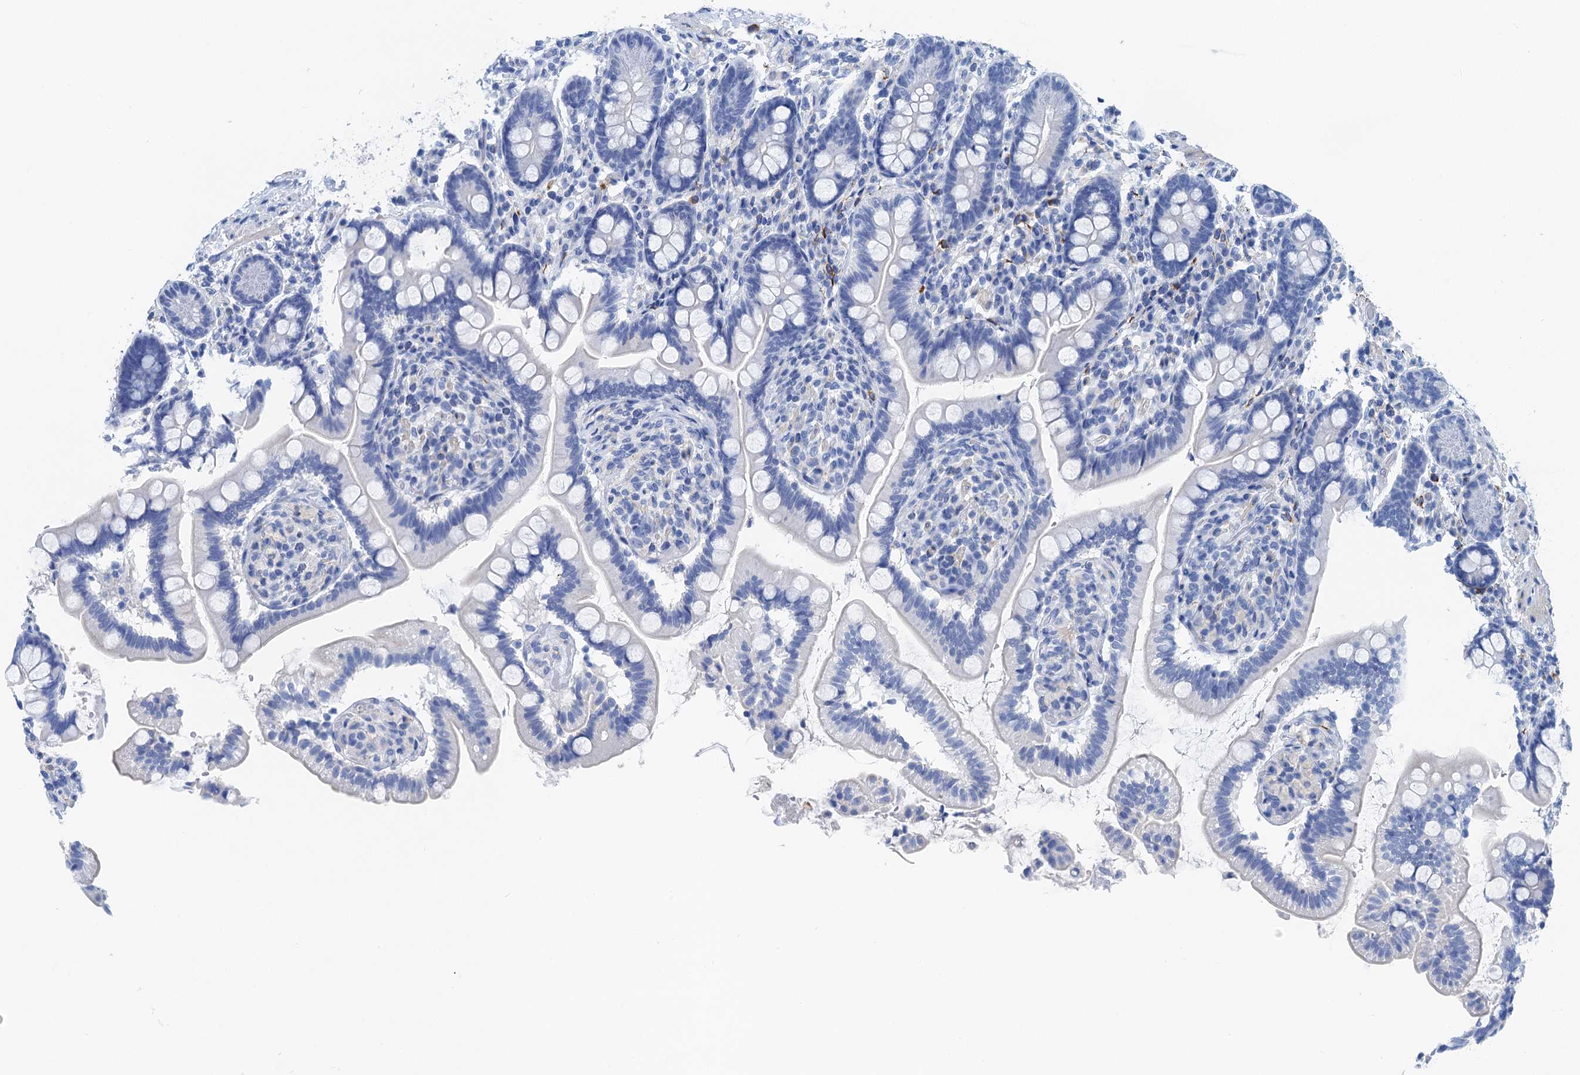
{"staining": {"intensity": "negative", "quantity": "none", "location": "none"}, "tissue": "small intestine", "cell_type": "Glandular cells", "image_type": "normal", "snomed": [{"axis": "morphology", "description": "Normal tissue, NOS"}, {"axis": "topography", "description": "Small intestine"}], "caption": "Immunohistochemistry (IHC) photomicrograph of normal small intestine: human small intestine stained with DAB (3,3'-diaminobenzidine) displays no significant protein positivity in glandular cells. (Brightfield microscopy of DAB IHC at high magnification).", "gene": "NLRP10", "patient": {"sex": "female", "age": 64}}